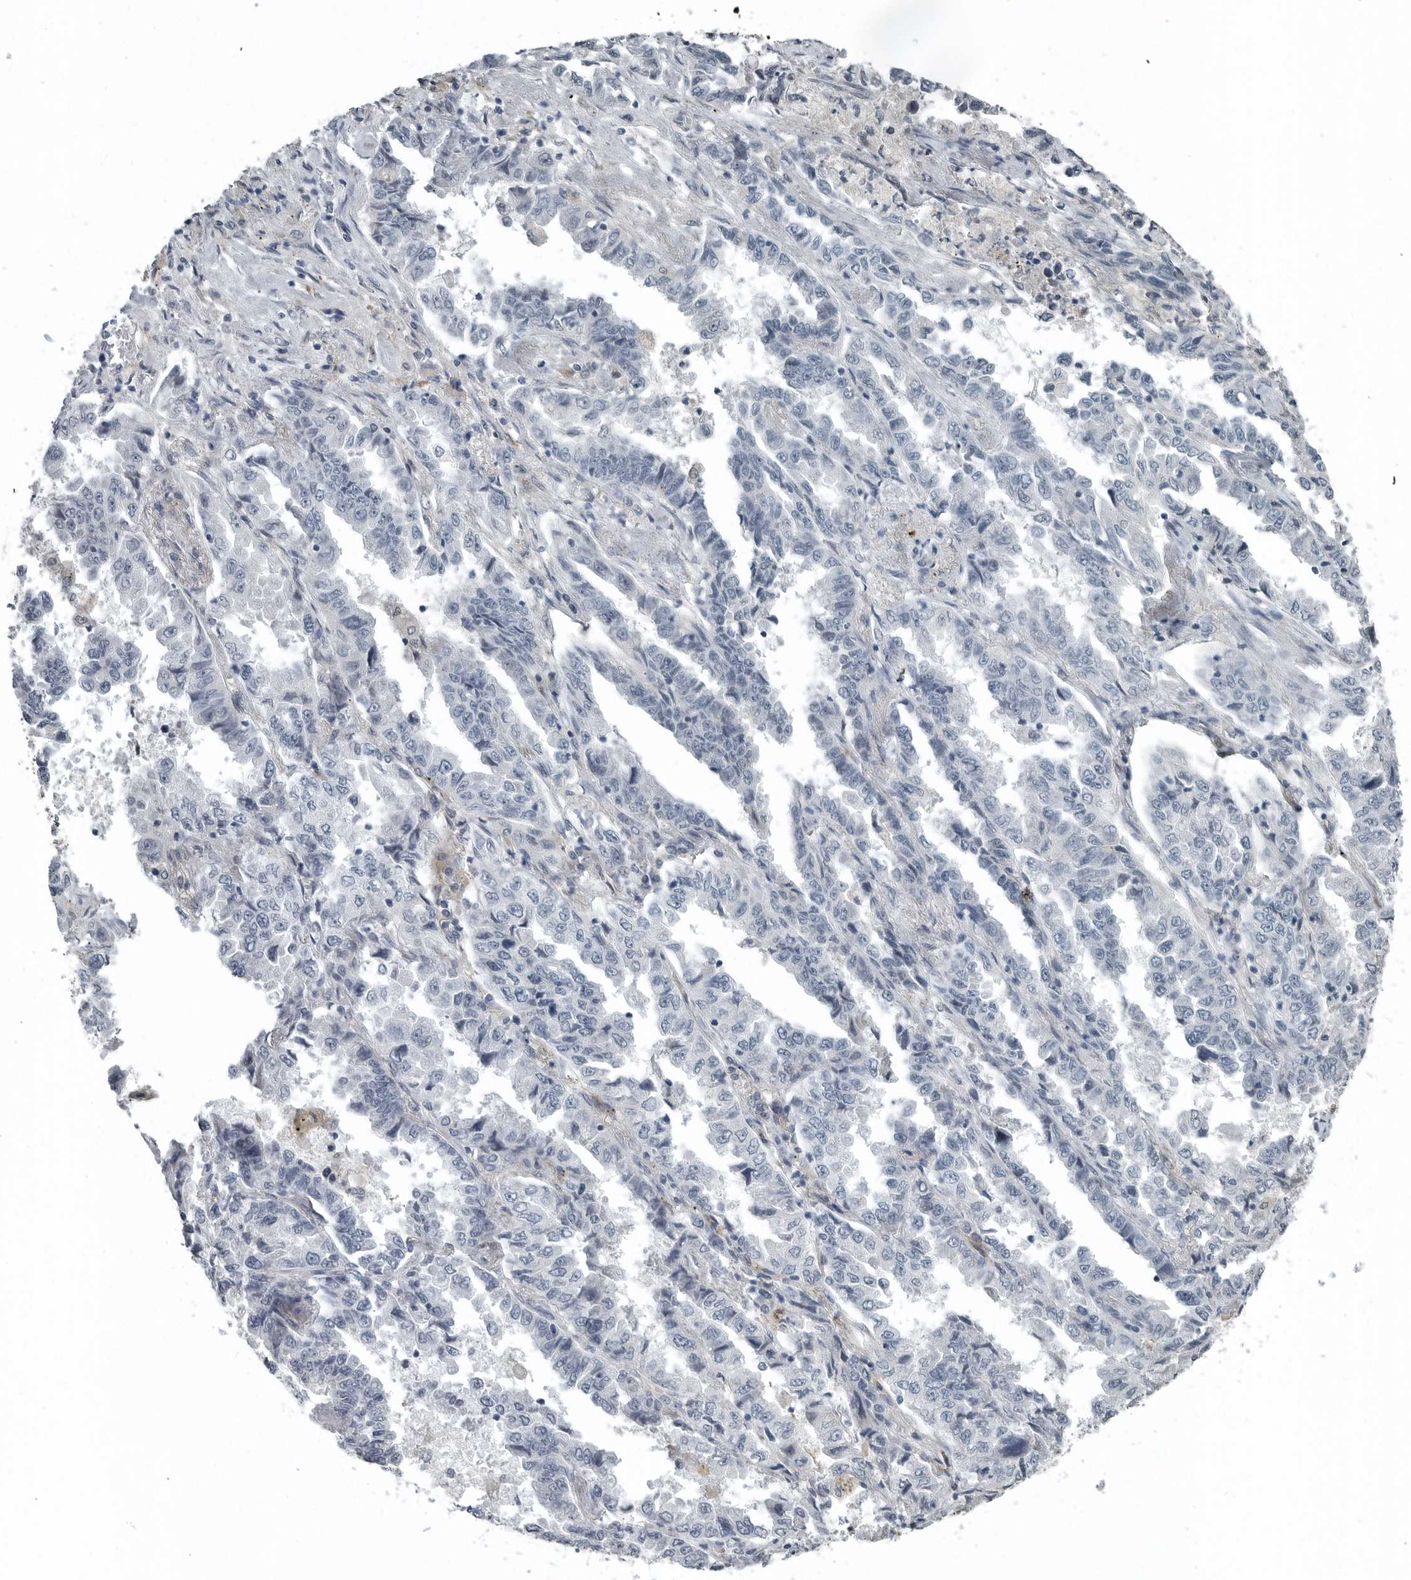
{"staining": {"intensity": "negative", "quantity": "none", "location": "none"}, "tissue": "lung cancer", "cell_type": "Tumor cells", "image_type": "cancer", "snomed": [{"axis": "morphology", "description": "Adenocarcinoma, NOS"}, {"axis": "topography", "description": "Lung"}], "caption": "Tumor cells show no significant staining in lung adenocarcinoma.", "gene": "KYAT1", "patient": {"sex": "female", "age": 51}}